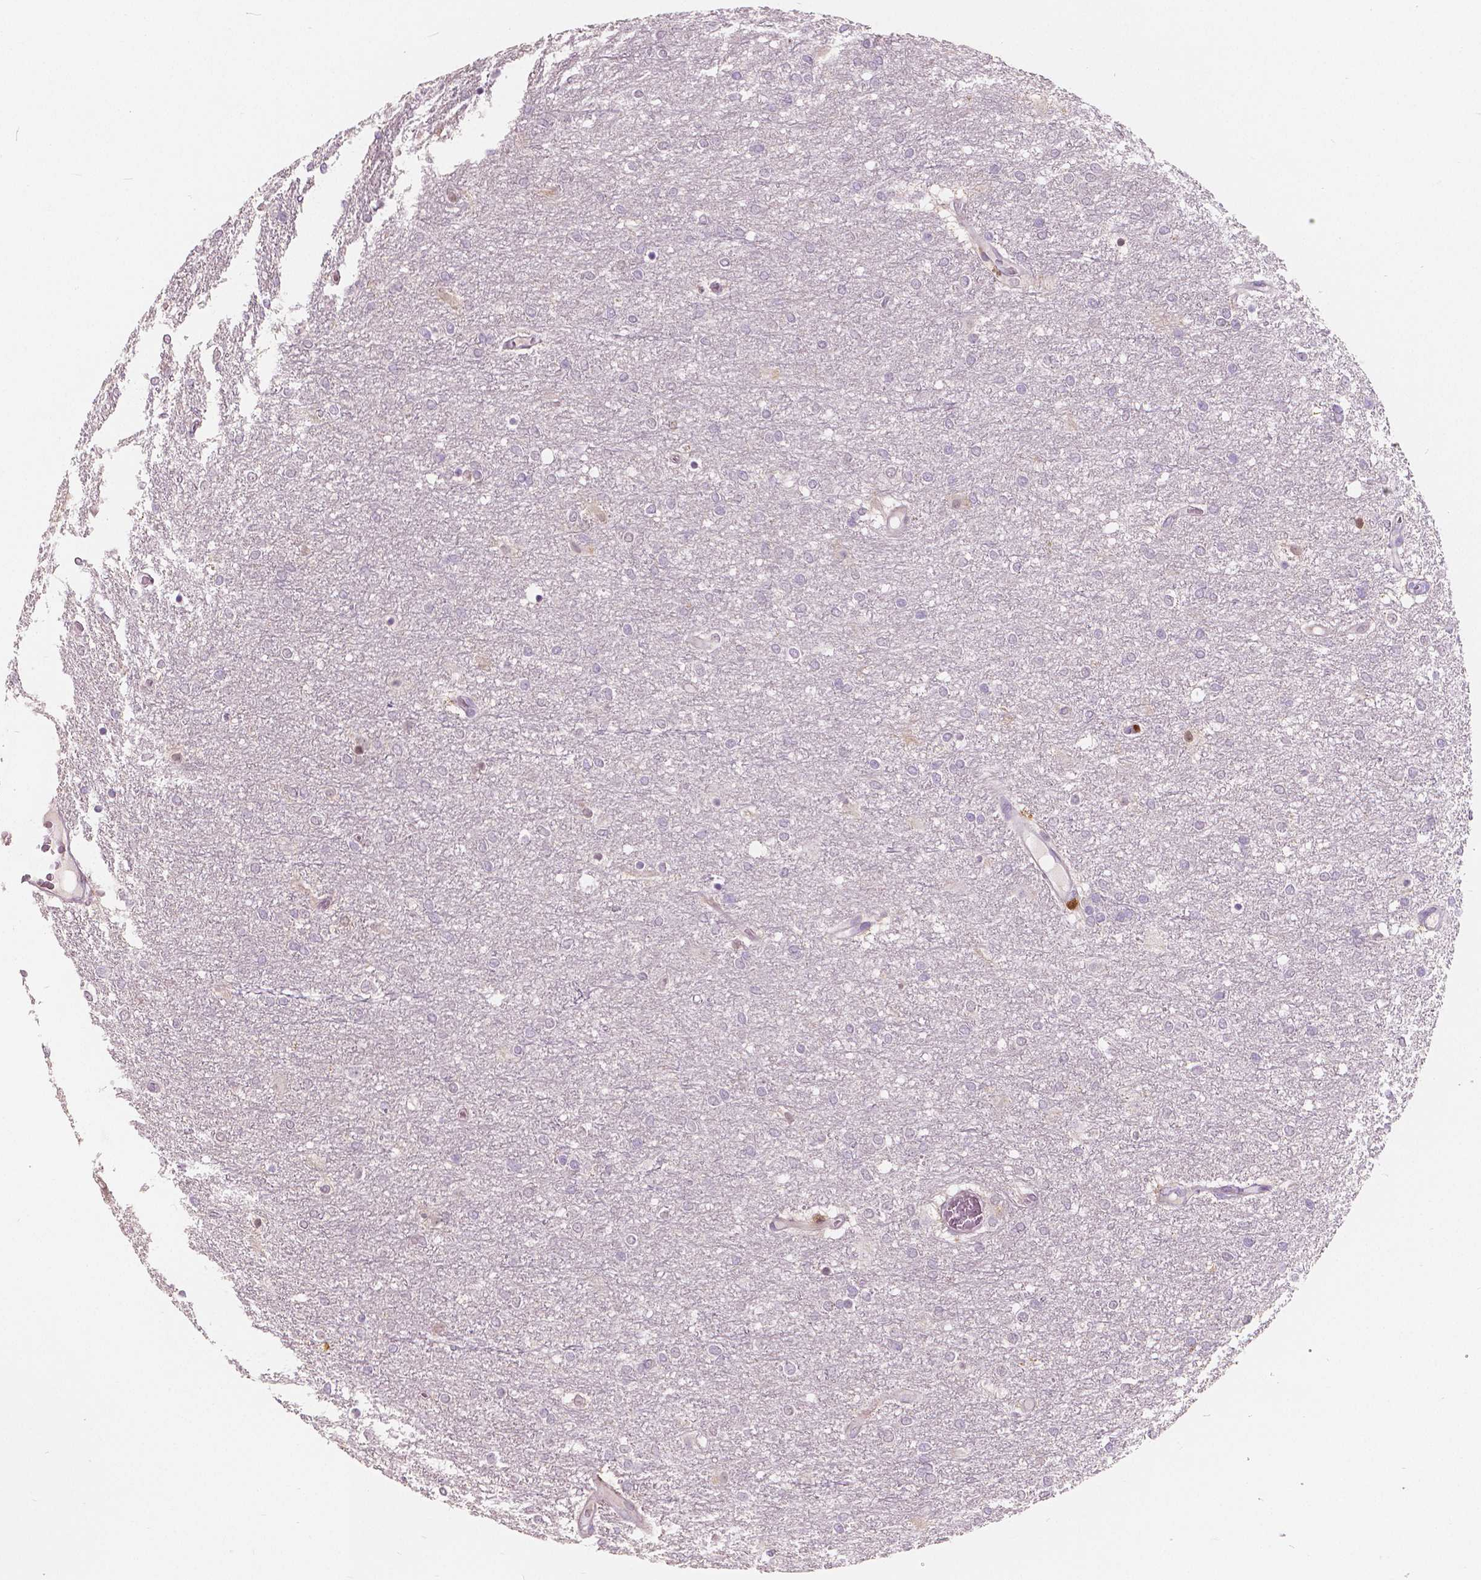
{"staining": {"intensity": "negative", "quantity": "none", "location": "none"}, "tissue": "glioma", "cell_type": "Tumor cells", "image_type": "cancer", "snomed": [{"axis": "morphology", "description": "Glioma, malignant, High grade"}, {"axis": "topography", "description": "Brain"}], "caption": "Tumor cells show no significant positivity in glioma.", "gene": "S100A4", "patient": {"sex": "female", "age": 61}}